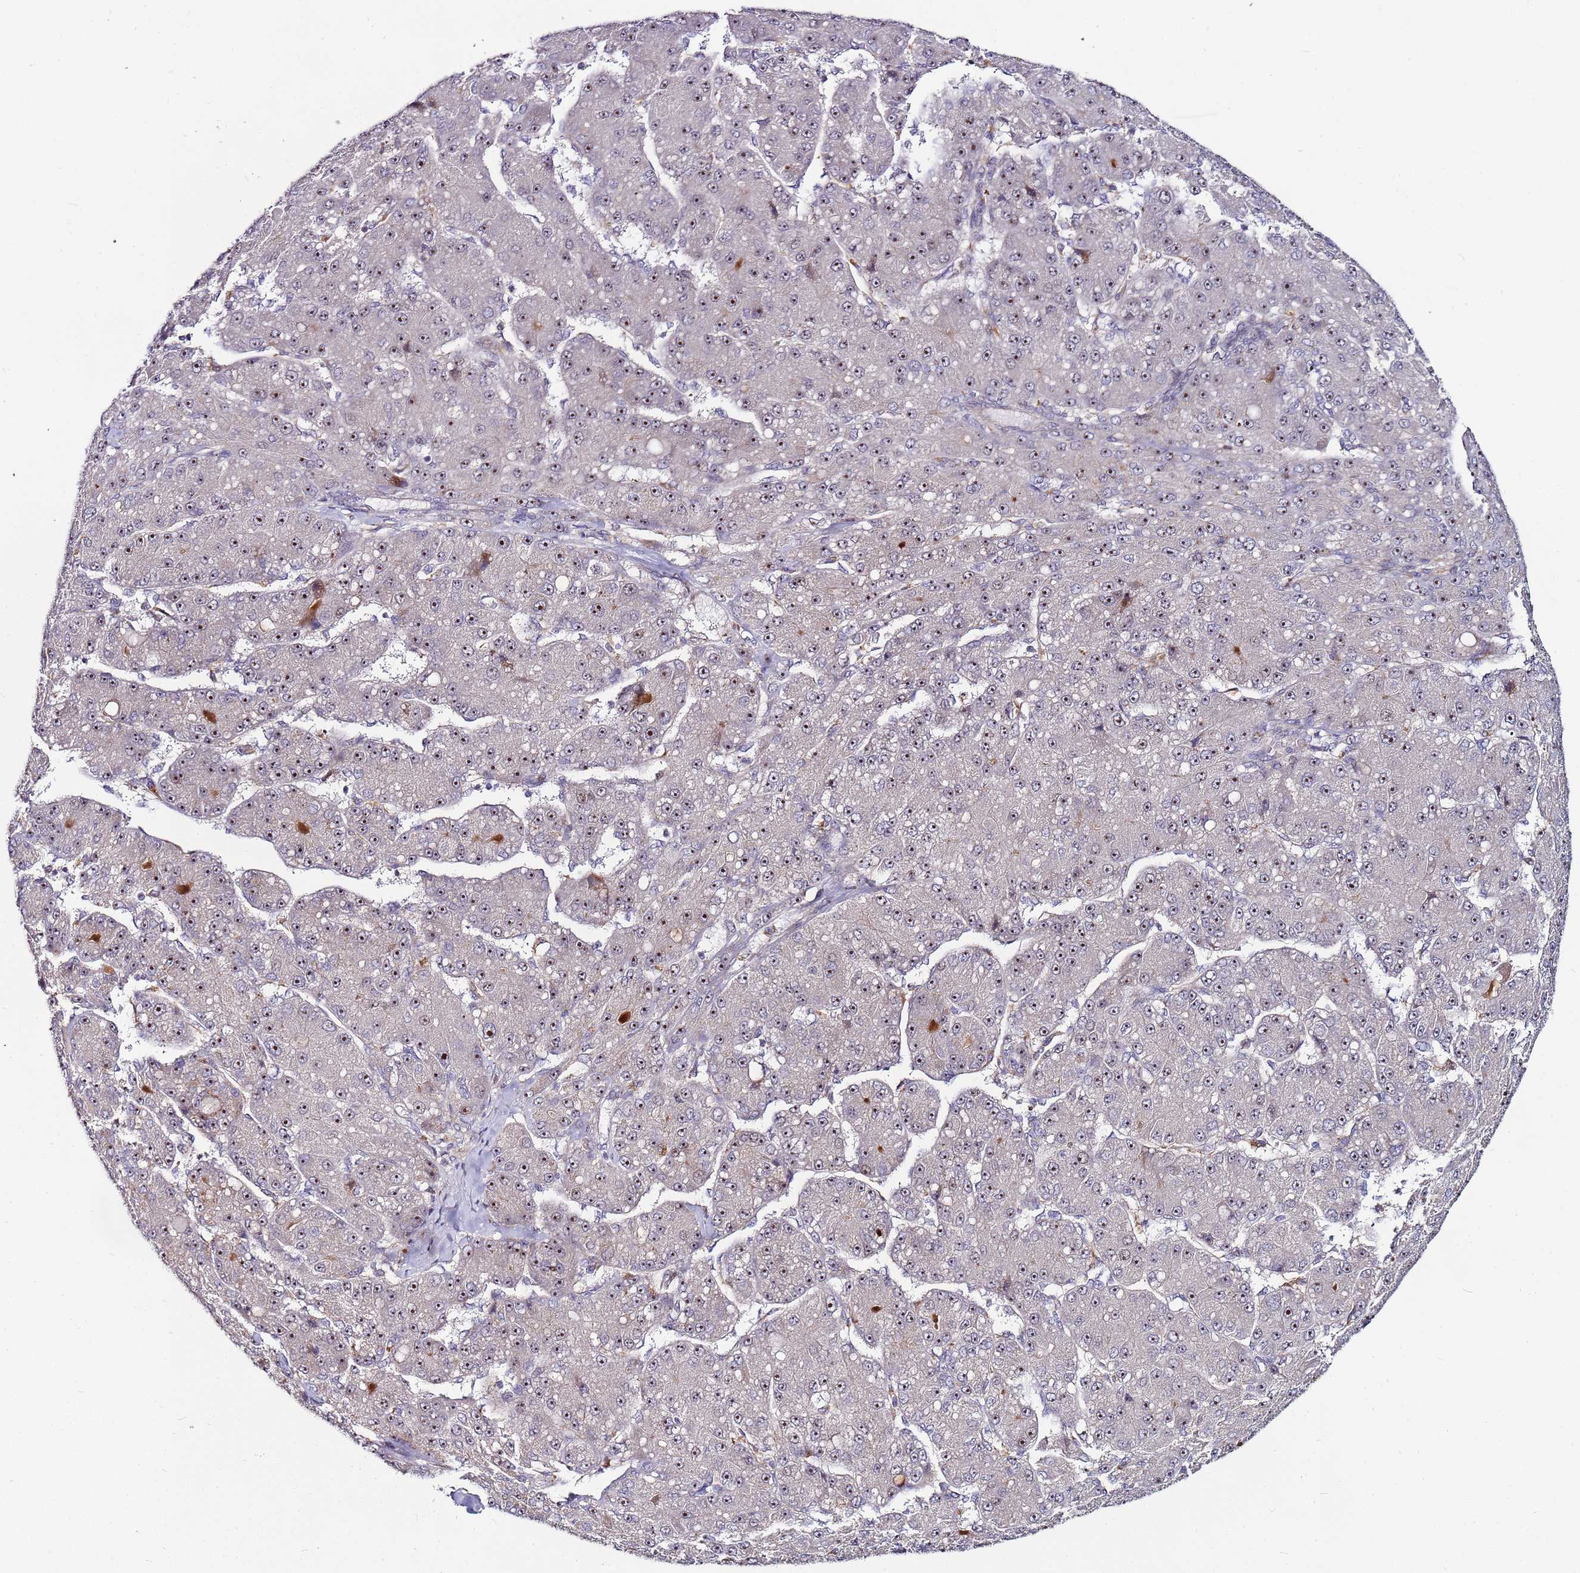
{"staining": {"intensity": "moderate", "quantity": ">75%", "location": "nuclear"}, "tissue": "liver cancer", "cell_type": "Tumor cells", "image_type": "cancer", "snomed": [{"axis": "morphology", "description": "Carcinoma, Hepatocellular, NOS"}, {"axis": "topography", "description": "Liver"}], "caption": "An IHC histopathology image of tumor tissue is shown. Protein staining in brown highlights moderate nuclear positivity in liver cancer within tumor cells.", "gene": "KRI1", "patient": {"sex": "male", "age": 67}}